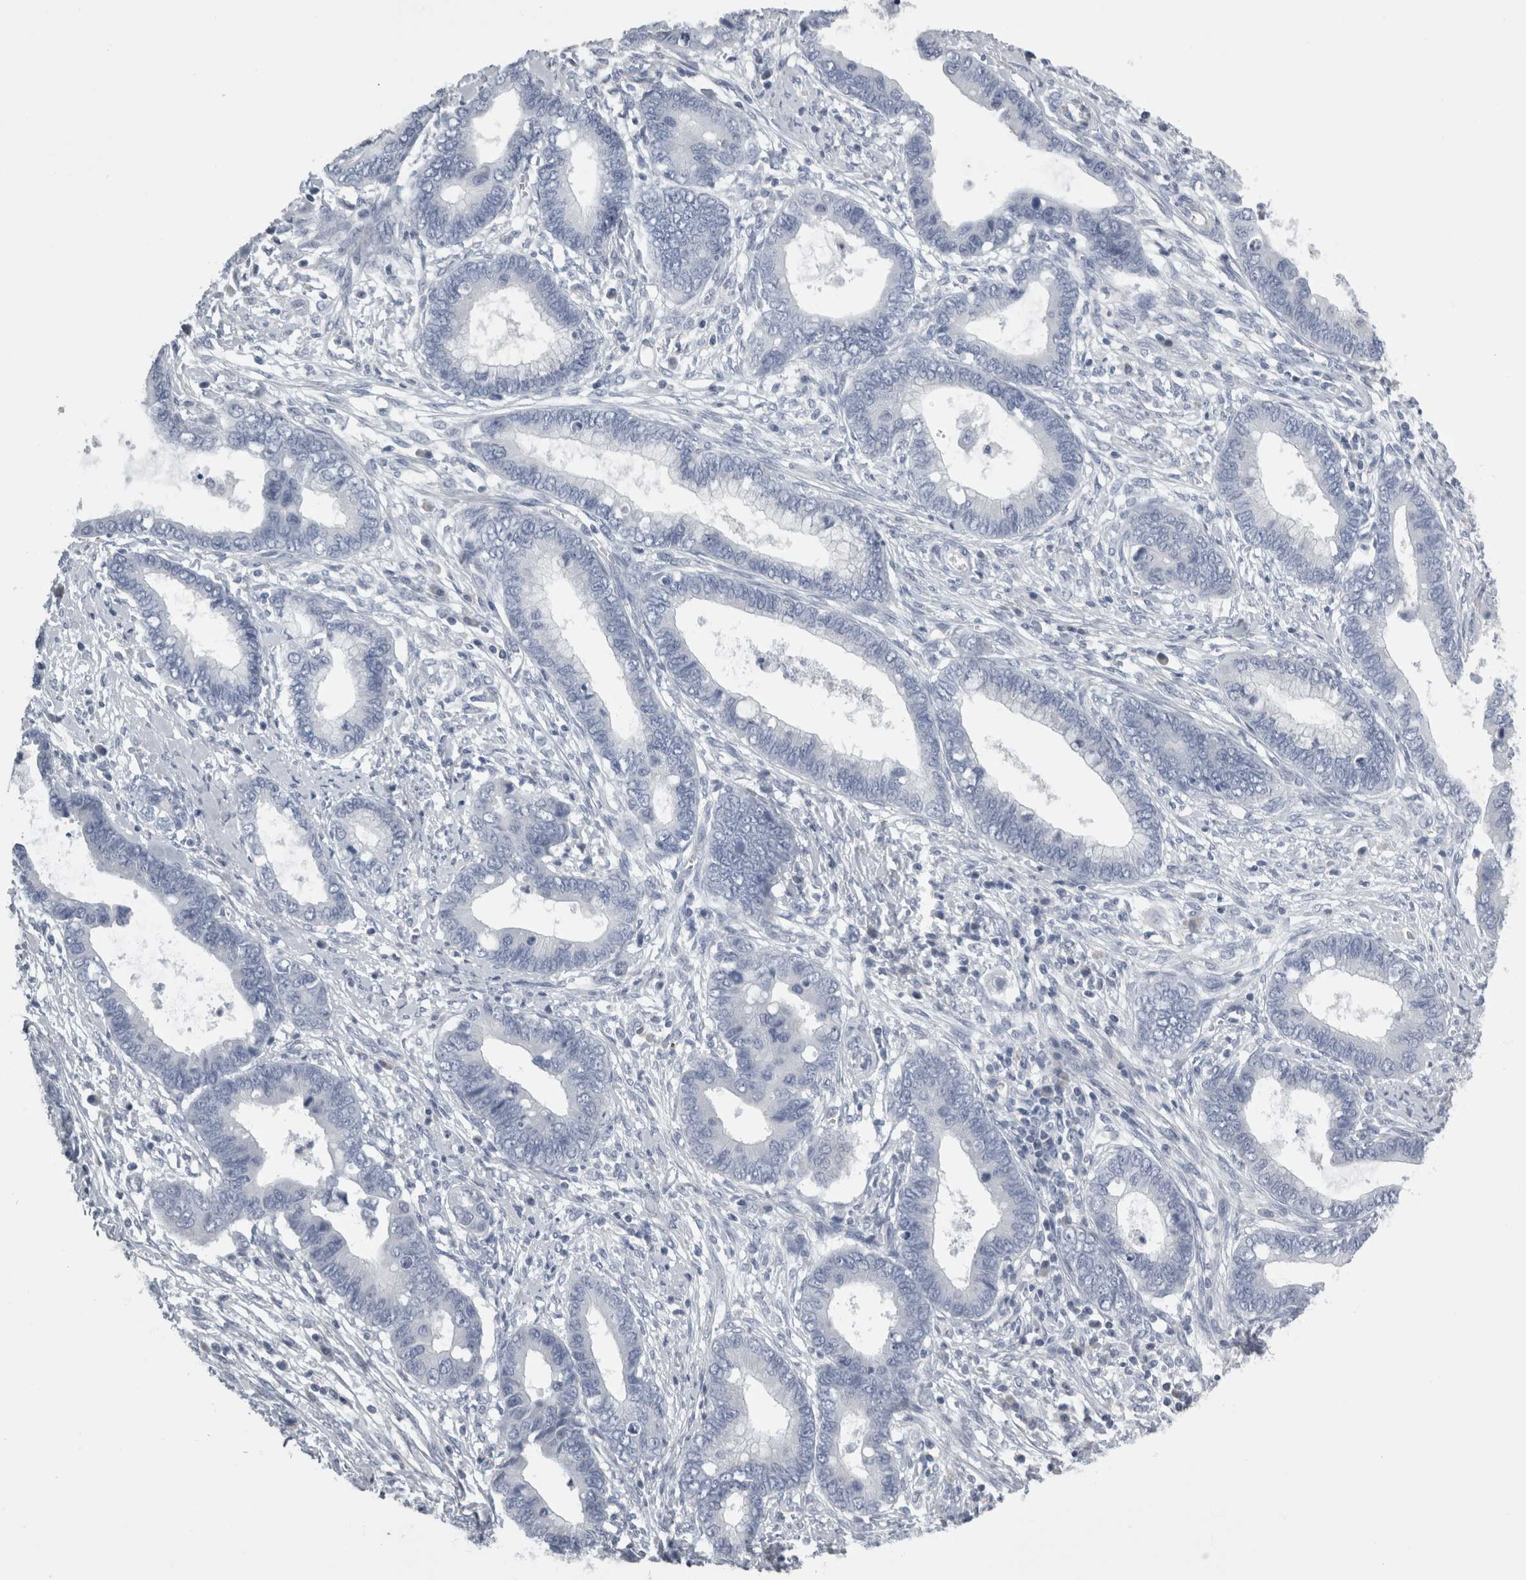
{"staining": {"intensity": "negative", "quantity": "none", "location": "none"}, "tissue": "cervical cancer", "cell_type": "Tumor cells", "image_type": "cancer", "snomed": [{"axis": "morphology", "description": "Adenocarcinoma, NOS"}, {"axis": "topography", "description": "Cervix"}], "caption": "A high-resolution micrograph shows immunohistochemistry (IHC) staining of cervical cancer (adenocarcinoma), which exhibits no significant positivity in tumor cells.", "gene": "TCAP", "patient": {"sex": "female", "age": 44}}